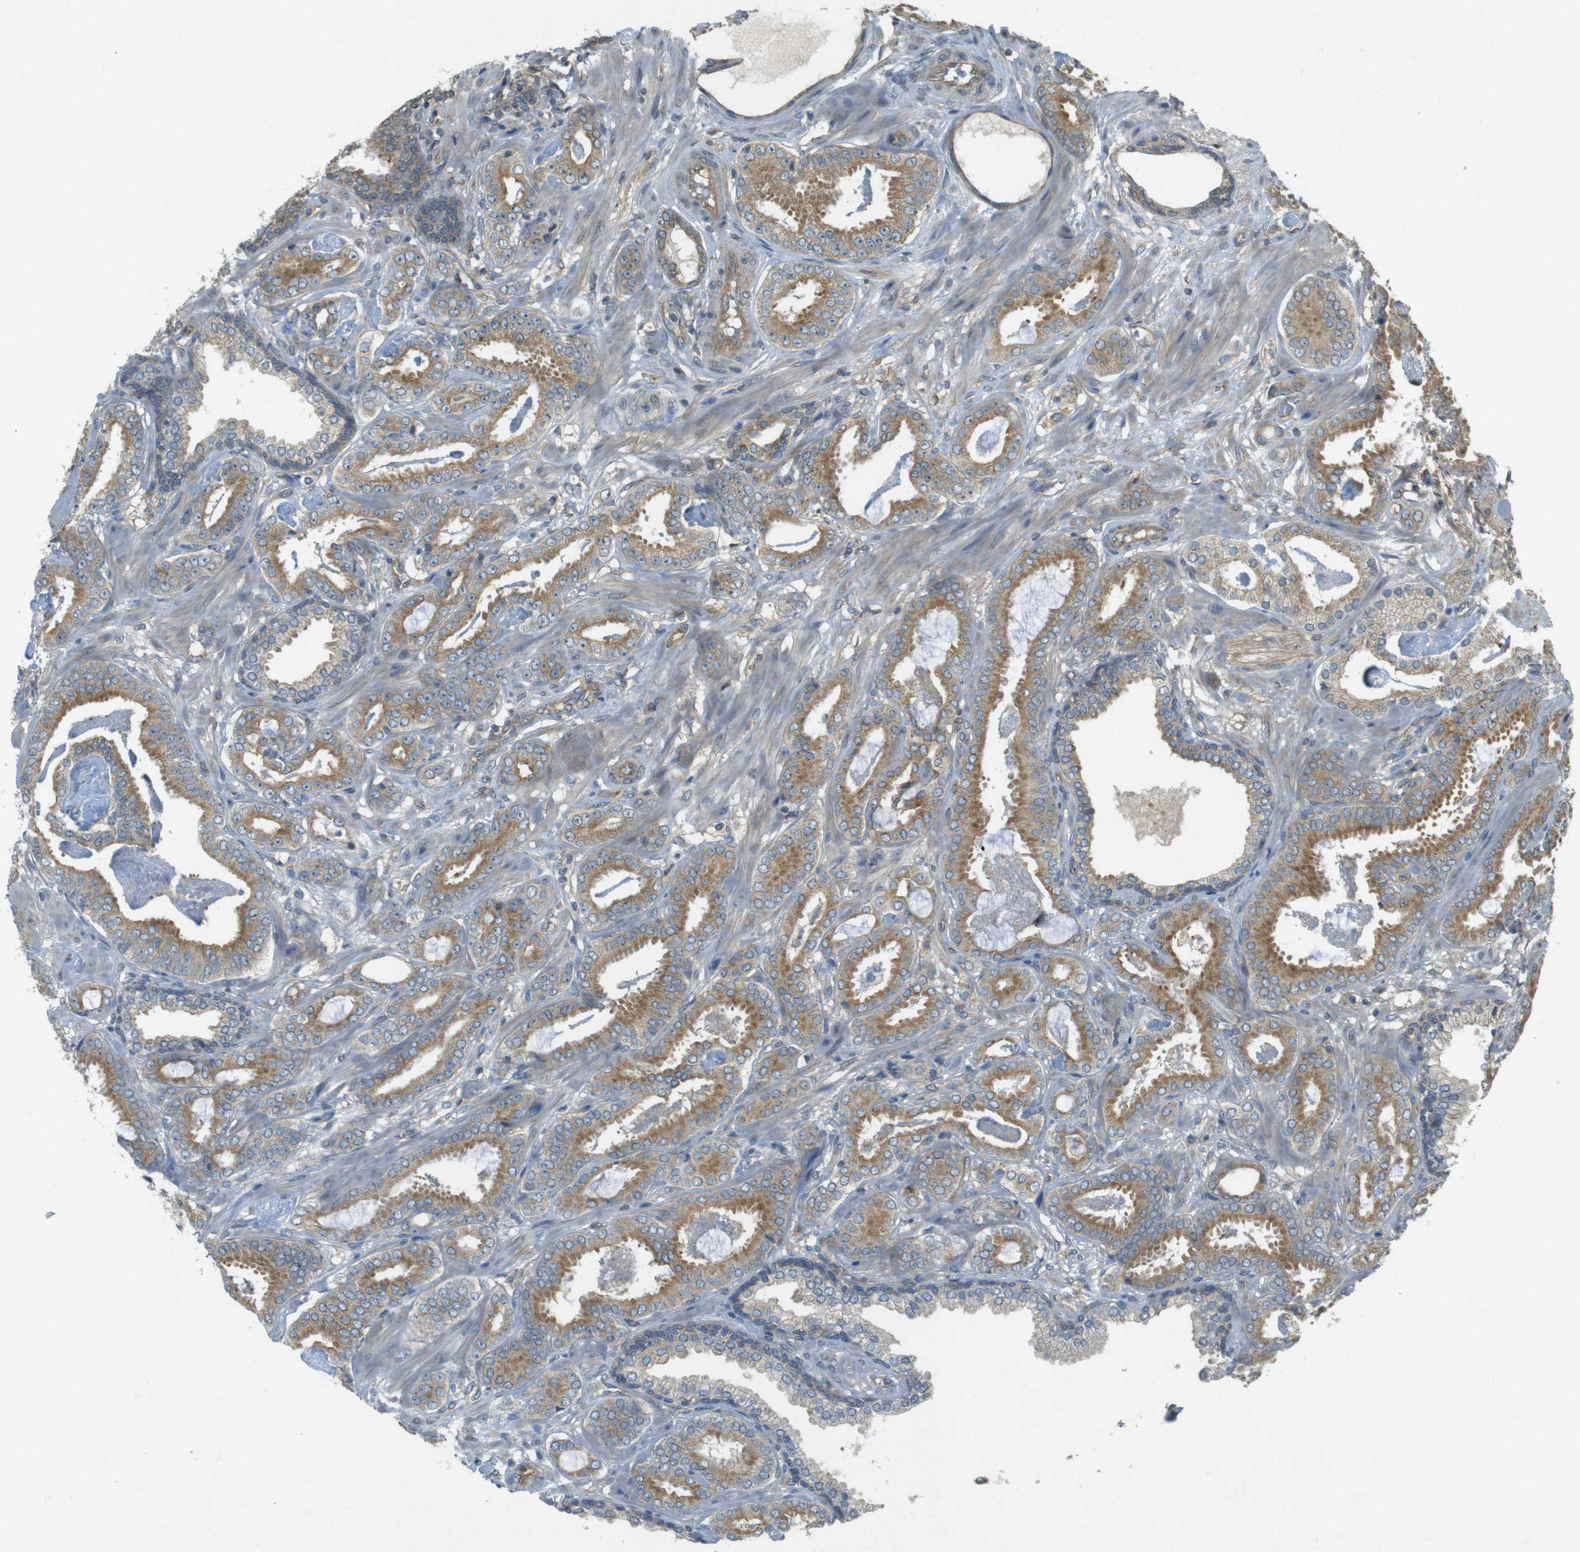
{"staining": {"intensity": "moderate", "quantity": ">75%", "location": "cytoplasmic/membranous"}, "tissue": "prostate cancer", "cell_type": "Tumor cells", "image_type": "cancer", "snomed": [{"axis": "morphology", "description": "Adenocarcinoma, Low grade"}, {"axis": "topography", "description": "Prostate"}], "caption": "Prostate cancer (adenocarcinoma (low-grade)) stained with a brown dye demonstrates moderate cytoplasmic/membranous positive expression in approximately >75% of tumor cells.", "gene": "KIF5B", "patient": {"sex": "male", "age": 53}}